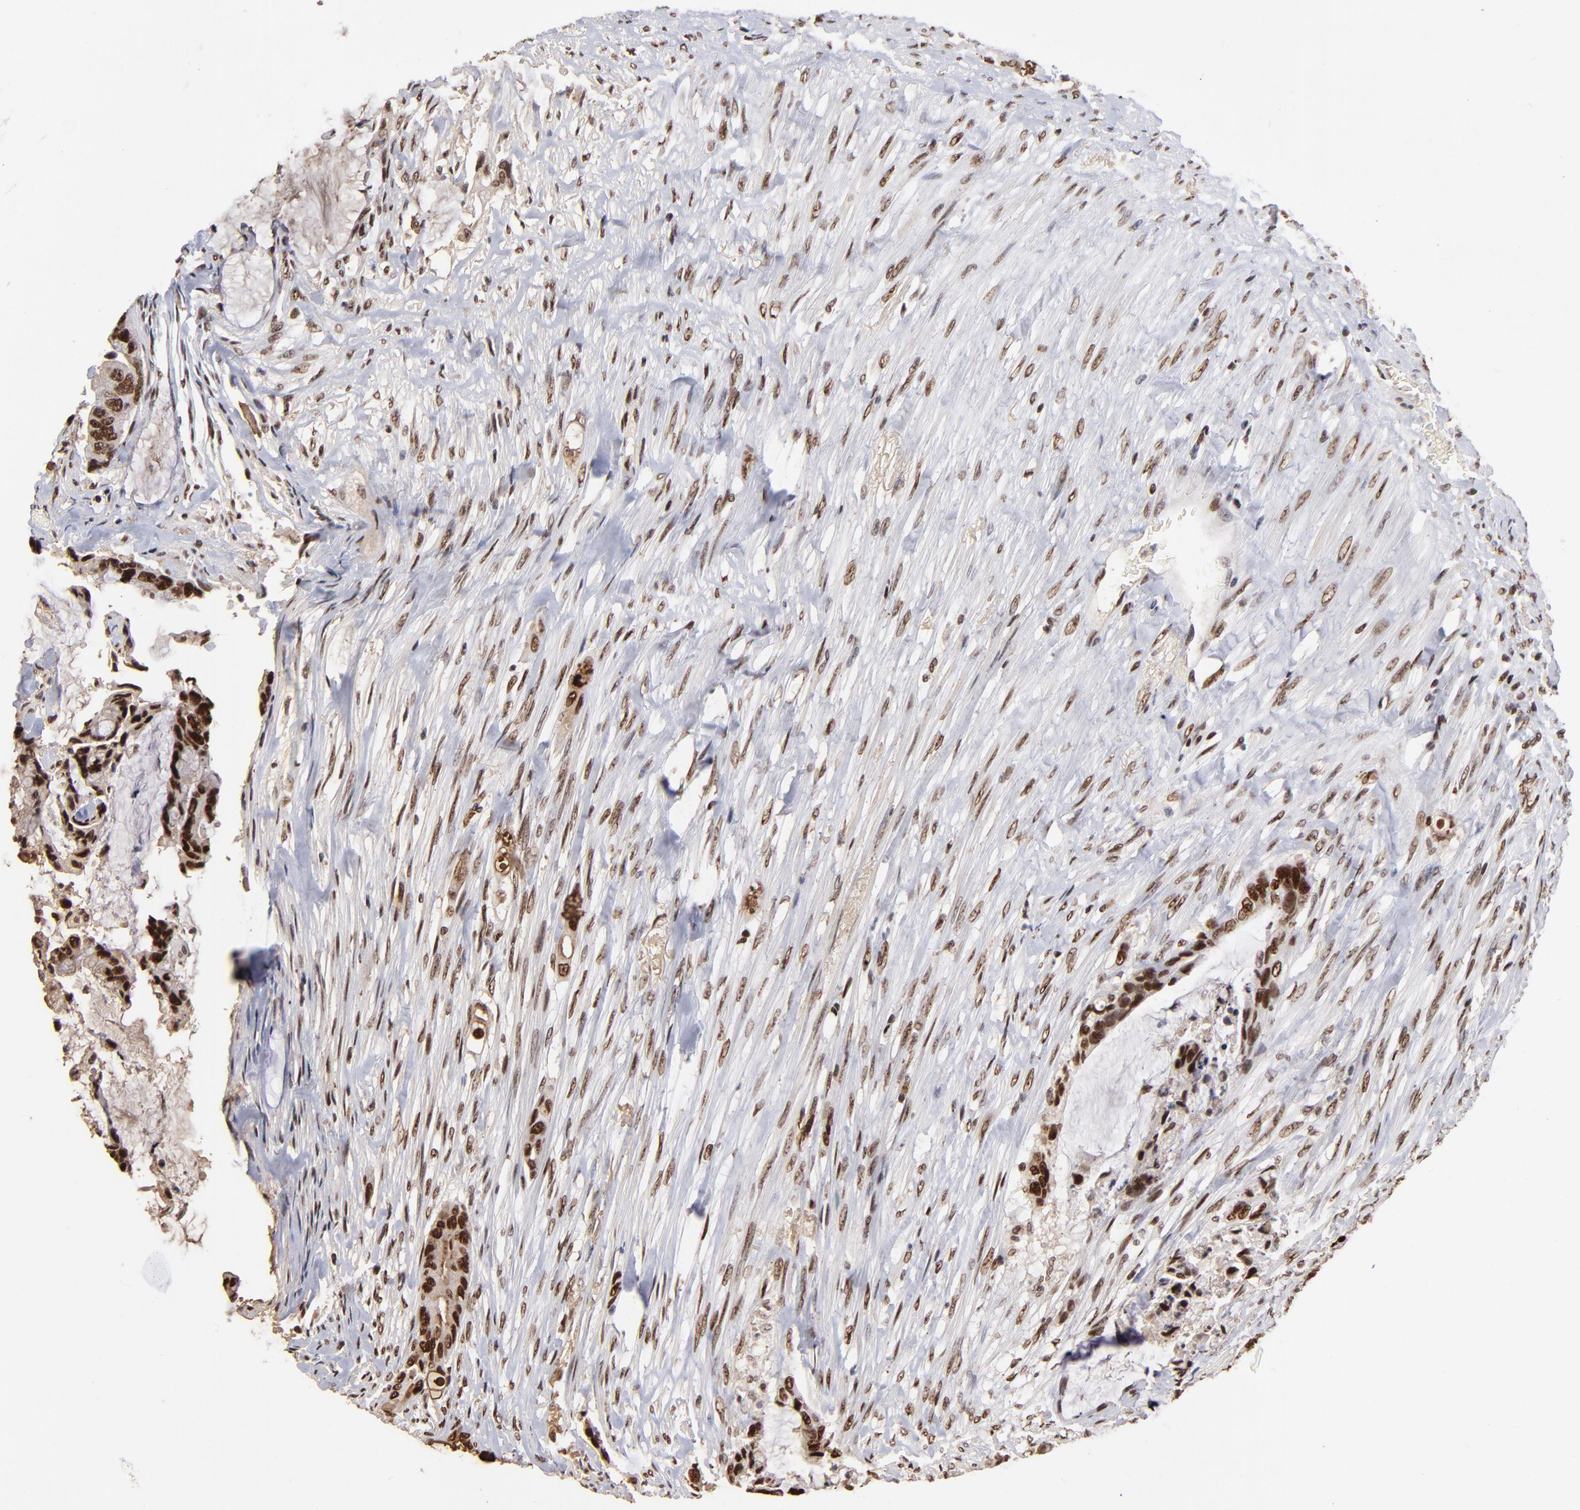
{"staining": {"intensity": "strong", "quantity": ">75%", "location": "nuclear"}, "tissue": "colorectal cancer", "cell_type": "Tumor cells", "image_type": "cancer", "snomed": [{"axis": "morphology", "description": "Adenocarcinoma, NOS"}, {"axis": "topography", "description": "Rectum"}], "caption": "Tumor cells show high levels of strong nuclear staining in about >75% of cells in human colorectal adenocarcinoma.", "gene": "ZNF146", "patient": {"sex": "female", "age": 59}}